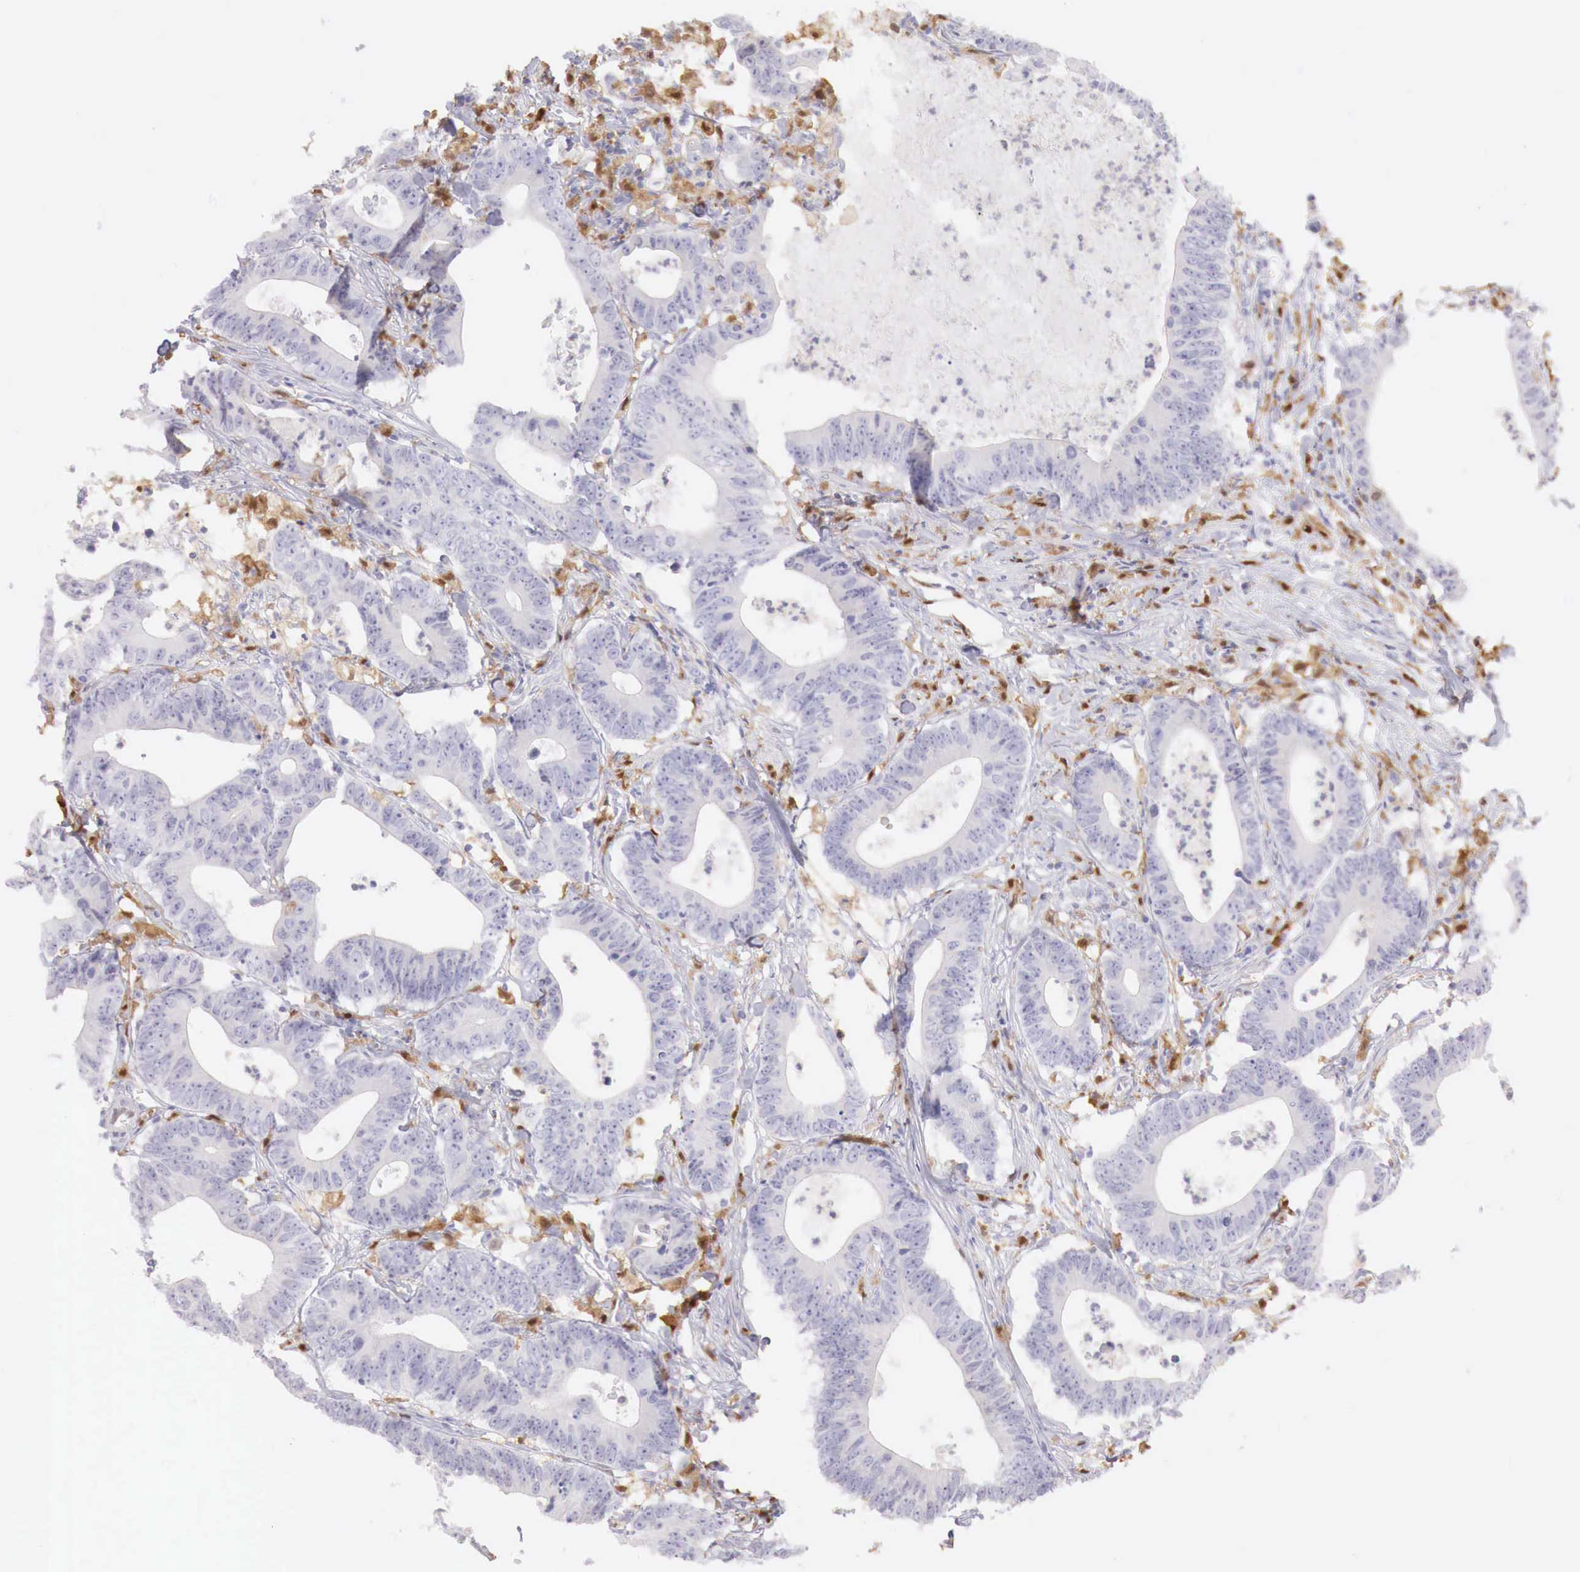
{"staining": {"intensity": "negative", "quantity": "none", "location": "none"}, "tissue": "colorectal cancer", "cell_type": "Tumor cells", "image_type": "cancer", "snomed": [{"axis": "morphology", "description": "Adenocarcinoma, NOS"}, {"axis": "topography", "description": "Colon"}], "caption": "Colorectal cancer (adenocarcinoma) was stained to show a protein in brown. There is no significant staining in tumor cells.", "gene": "RENBP", "patient": {"sex": "male", "age": 55}}